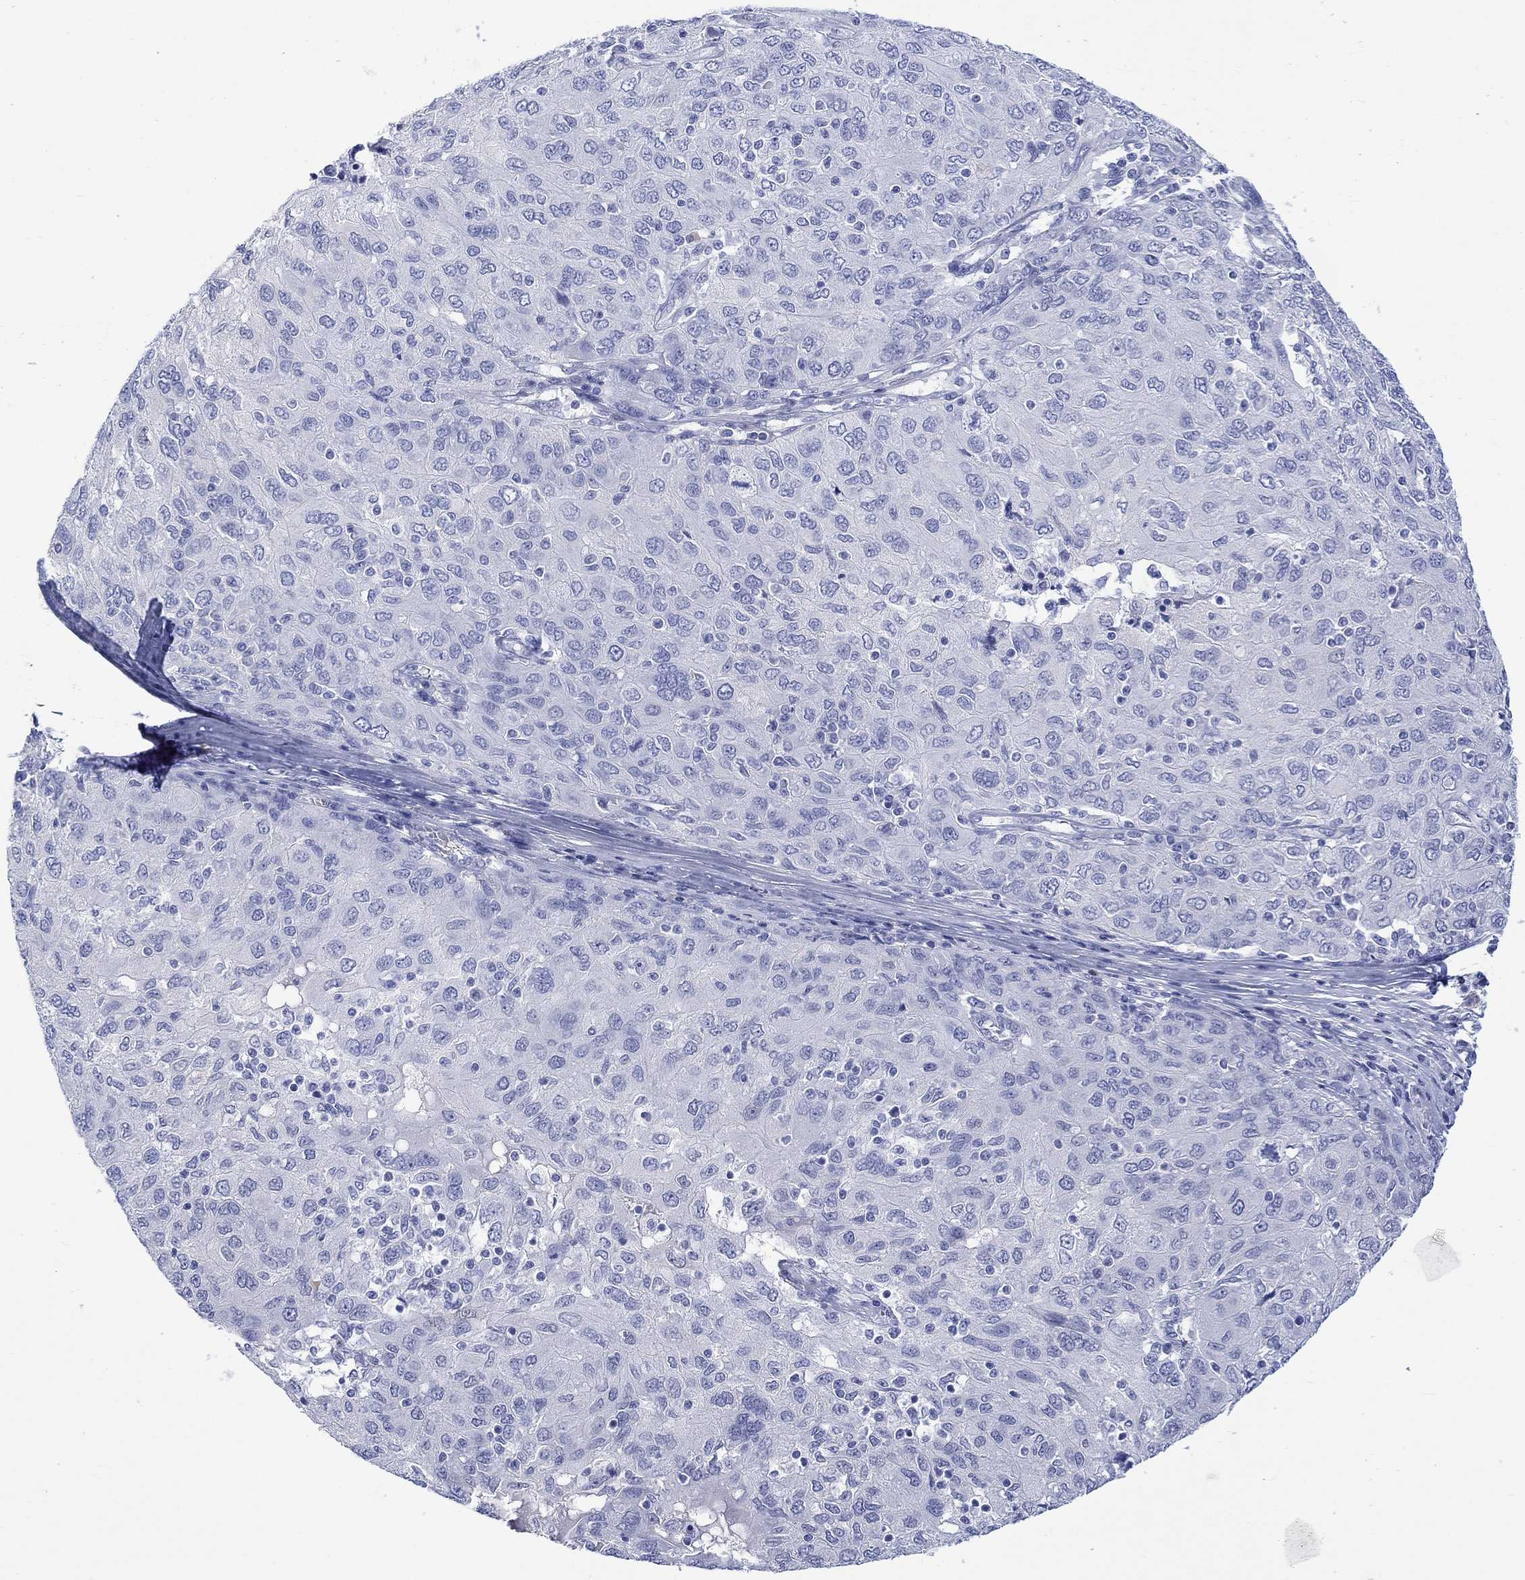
{"staining": {"intensity": "negative", "quantity": "none", "location": "none"}, "tissue": "ovarian cancer", "cell_type": "Tumor cells", "image_type": "cancer", "snomed": [{"axis": "morphology", "description": "Carcinoma, endometroid"}, {"axis": "topography", "description": "Ovary"}], "caption": "Immunohistochemistry of ovarian cancer (endometroid carcinoma) reveals no staining in tumor cells. (DAB (3,3'-diaminobenzidine) immunohistochemistry (IHC) with hematoxylin counter stain).", "gene": "MSI1", "patient": {"sex": "female", "age": 50}}